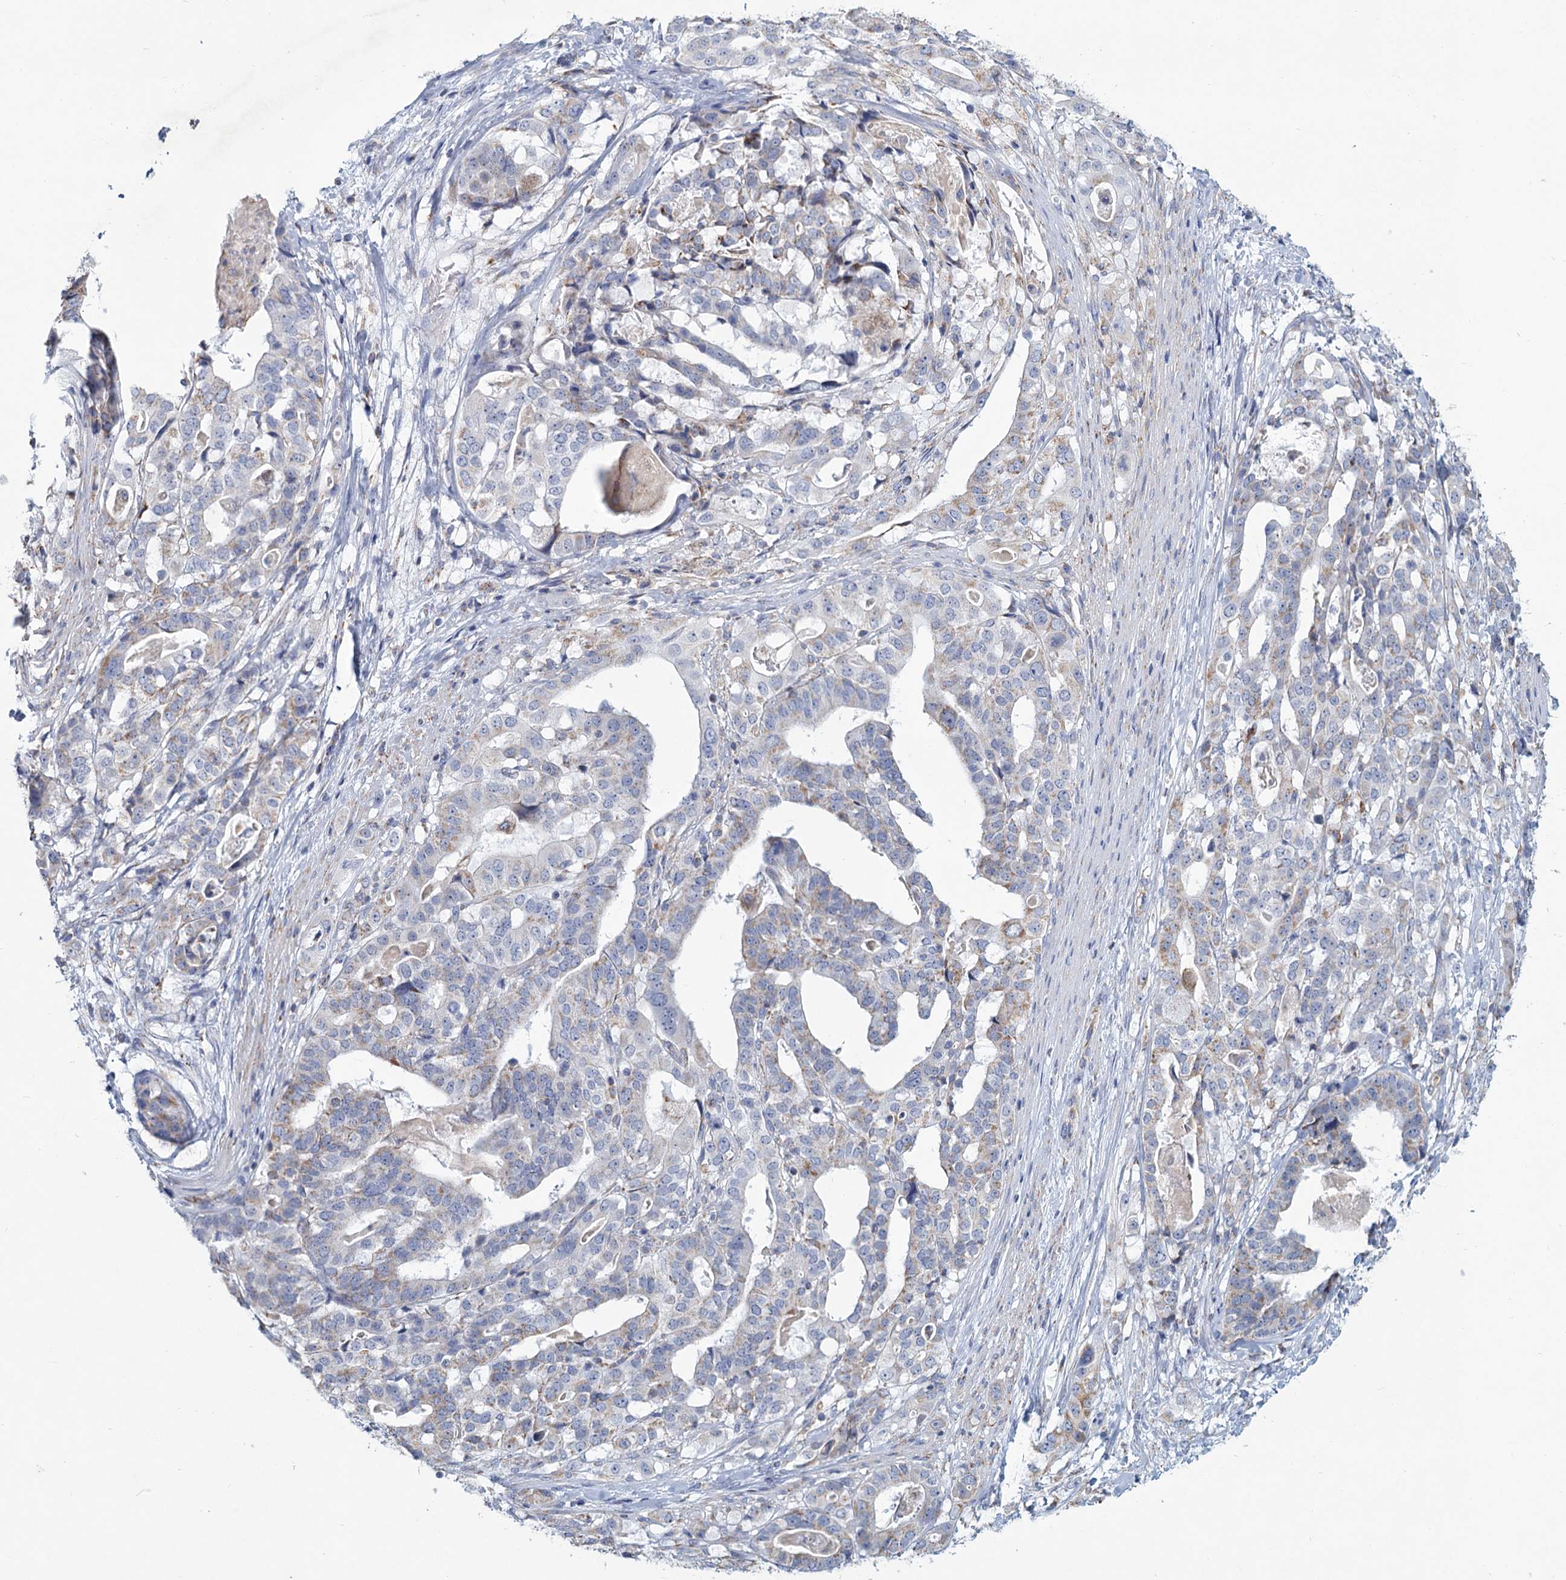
{"staining": {"intensity": "negative", "quantity": "none", "location": "none"}, "tissue": "stomach cancer", "cell_type": "Tumor cells", "image_type": "cancer", "snomed": [{"axis": "morphology", "description": "Adenocarcinoma, NOS"}, {"axis": "topography", "description": "Stomach"}], "caption": "Protein analysis of adenocarcinoma (stomach) exhibits no significant expression in tumor cells. Nuclei are stained in blue.", "gene": "NDUFC2", "patient": {"sex": "male", "age": 48}}